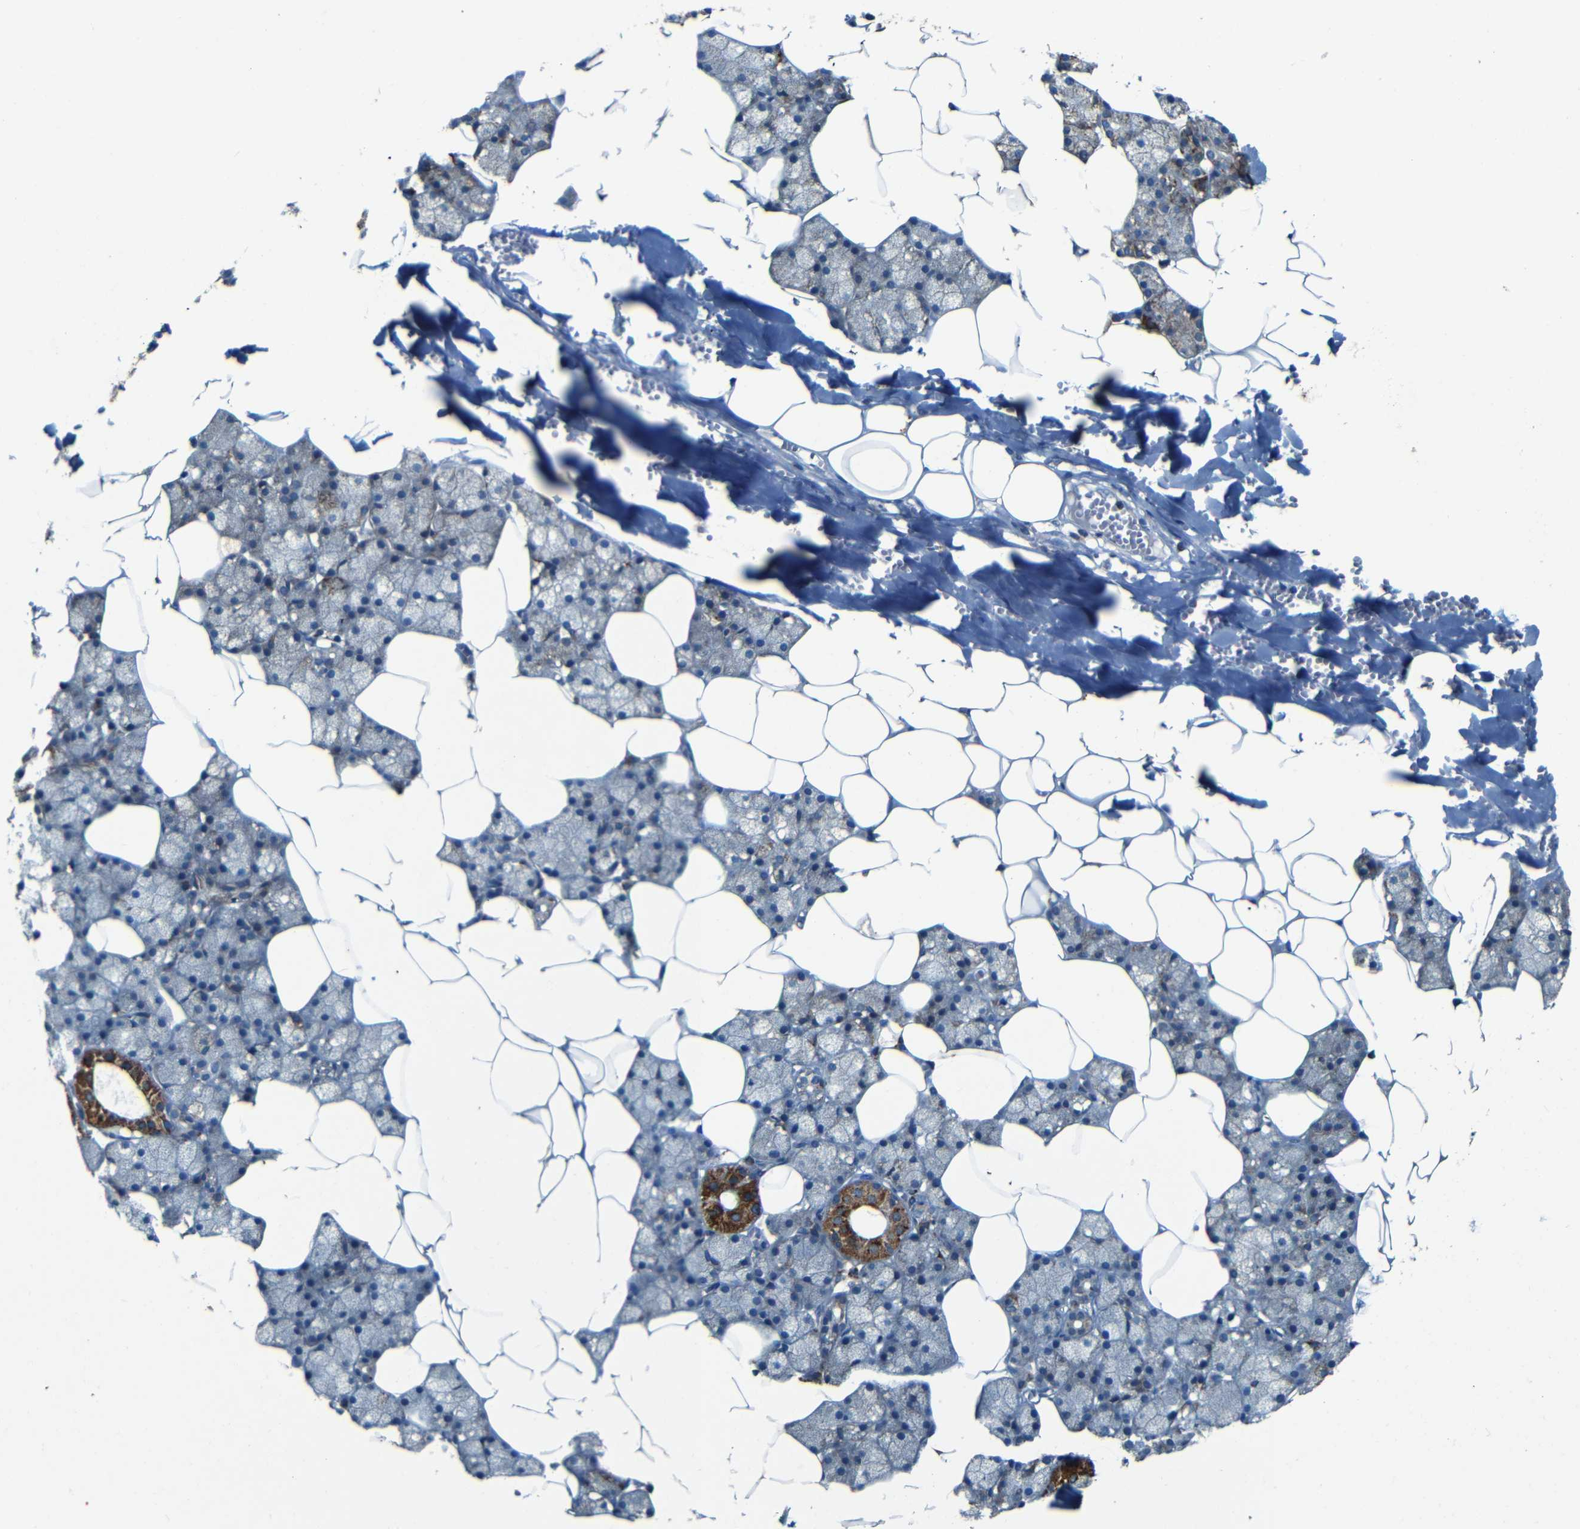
{"staining": {"intensity": "strong", "quantity": "25%-75%", "location": "cytoplasmic/membranous"}, "tissue": "salivary gland", "cell_type": "Glandular cells", "image_type": "normal", "snomed": [{"axis": "morphology", "description": "Normal tissue, NOS"}, {"axis": "topography", "description": "Salivary gland"}], "caption": "Immunohistochemical staining of normal salivary gland exhibits strong cytoplasmic/membranous protein positivity in approximately 25%-75% of glandular cells.", "gene": "WSCD2", "patient": {"sex": "male", "age": 62}}